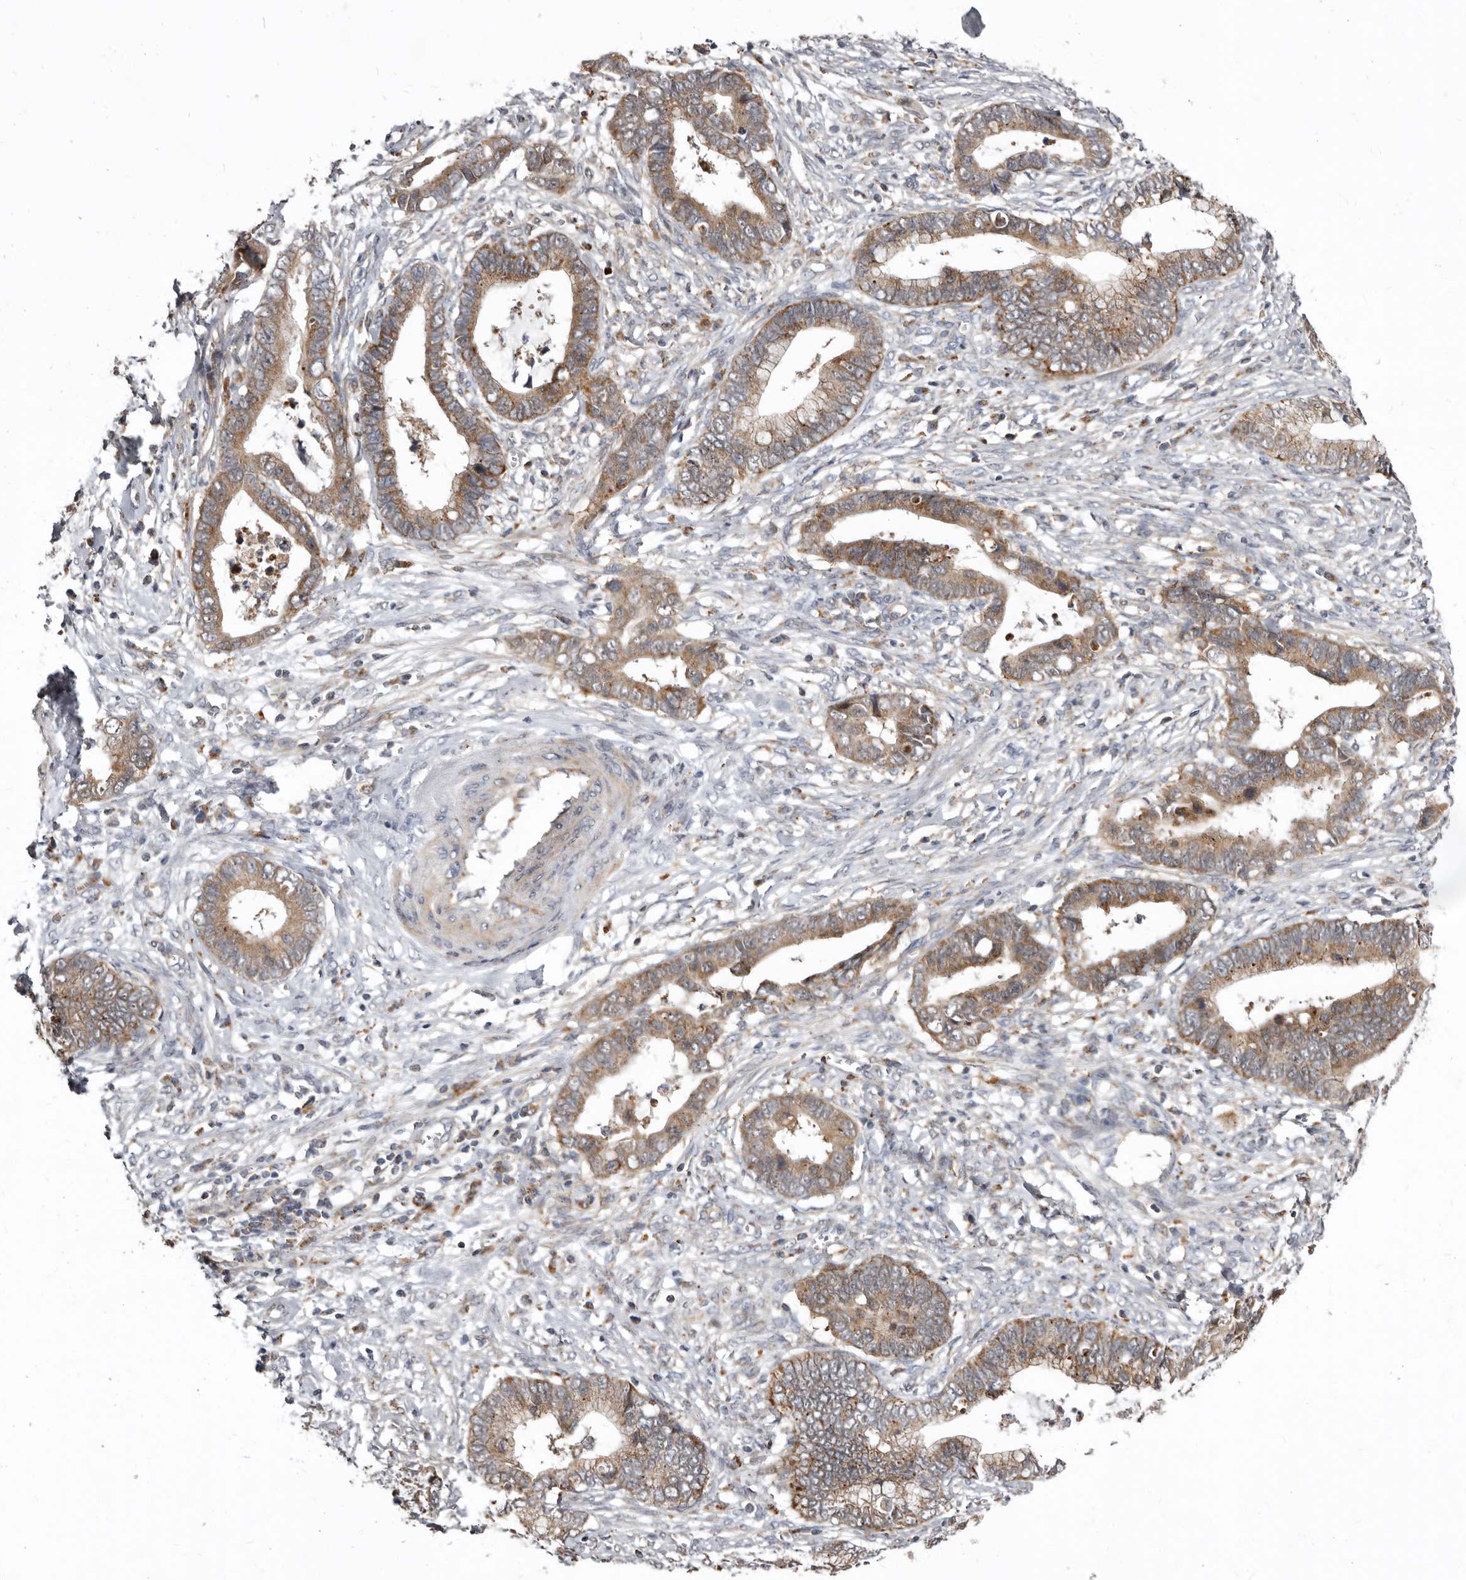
{"staining": {"intensity": "weak", "quantity": ">75%", "location": "cytoplasmic/membranous"}, "tissue": "cervical cancer", "cell_type": "Tumor cells", "image_type": "cancer", "snomed": [{"axis": "morphology", "description": "Adenocarcinoma, NOS"}, {"axis": "topography", "description": "Cervix"}], "caption": "Immunohistochemical staining of human cervical adenocarcinoma reveals low levels of weak cytoplasmic/membranous positivity in about >75% of tumor cells.", "gene": "SMC4", "patient": {"sex": "female", "age": 44}}